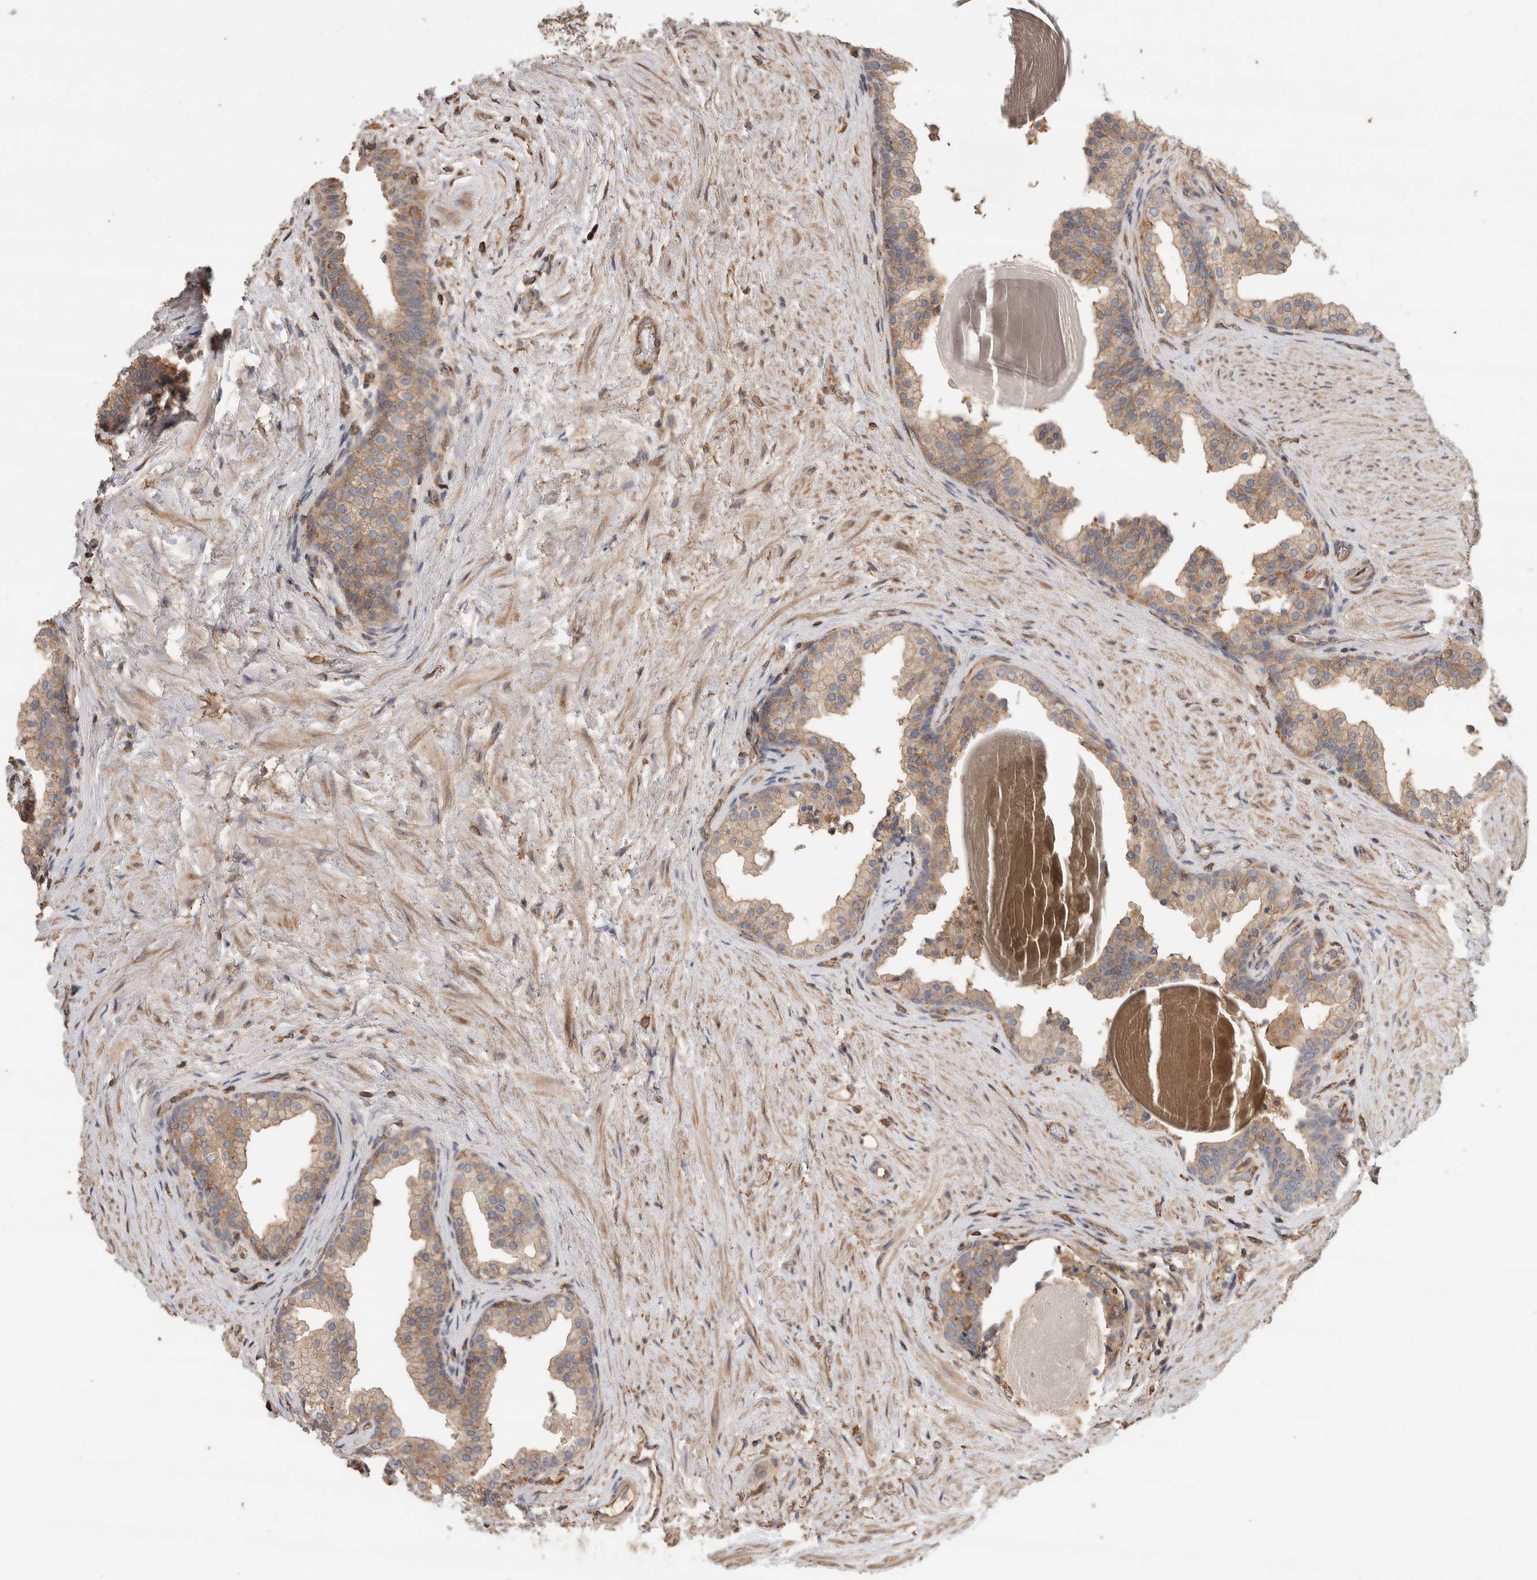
{"staining": {"intensity": "moderate", "quantity": ">75%", "location": "cytoplasmic/membranous"}, "tissue": "prostate", "cell_type": "Glandular cells", "image_type": "normal", "snomed": [{"axis": "morphology", "description": "Normal tissue, NOS"}, {"axis": "topography", "description": "Prostate"}], "caption": "Prostate stained with IHC demonstrates moderate cytoplasmic/membranous staining in approximately >75% of glandular cells.", "gene": "EIF4G3", "patient": {"sex": "male", "age": 48}}